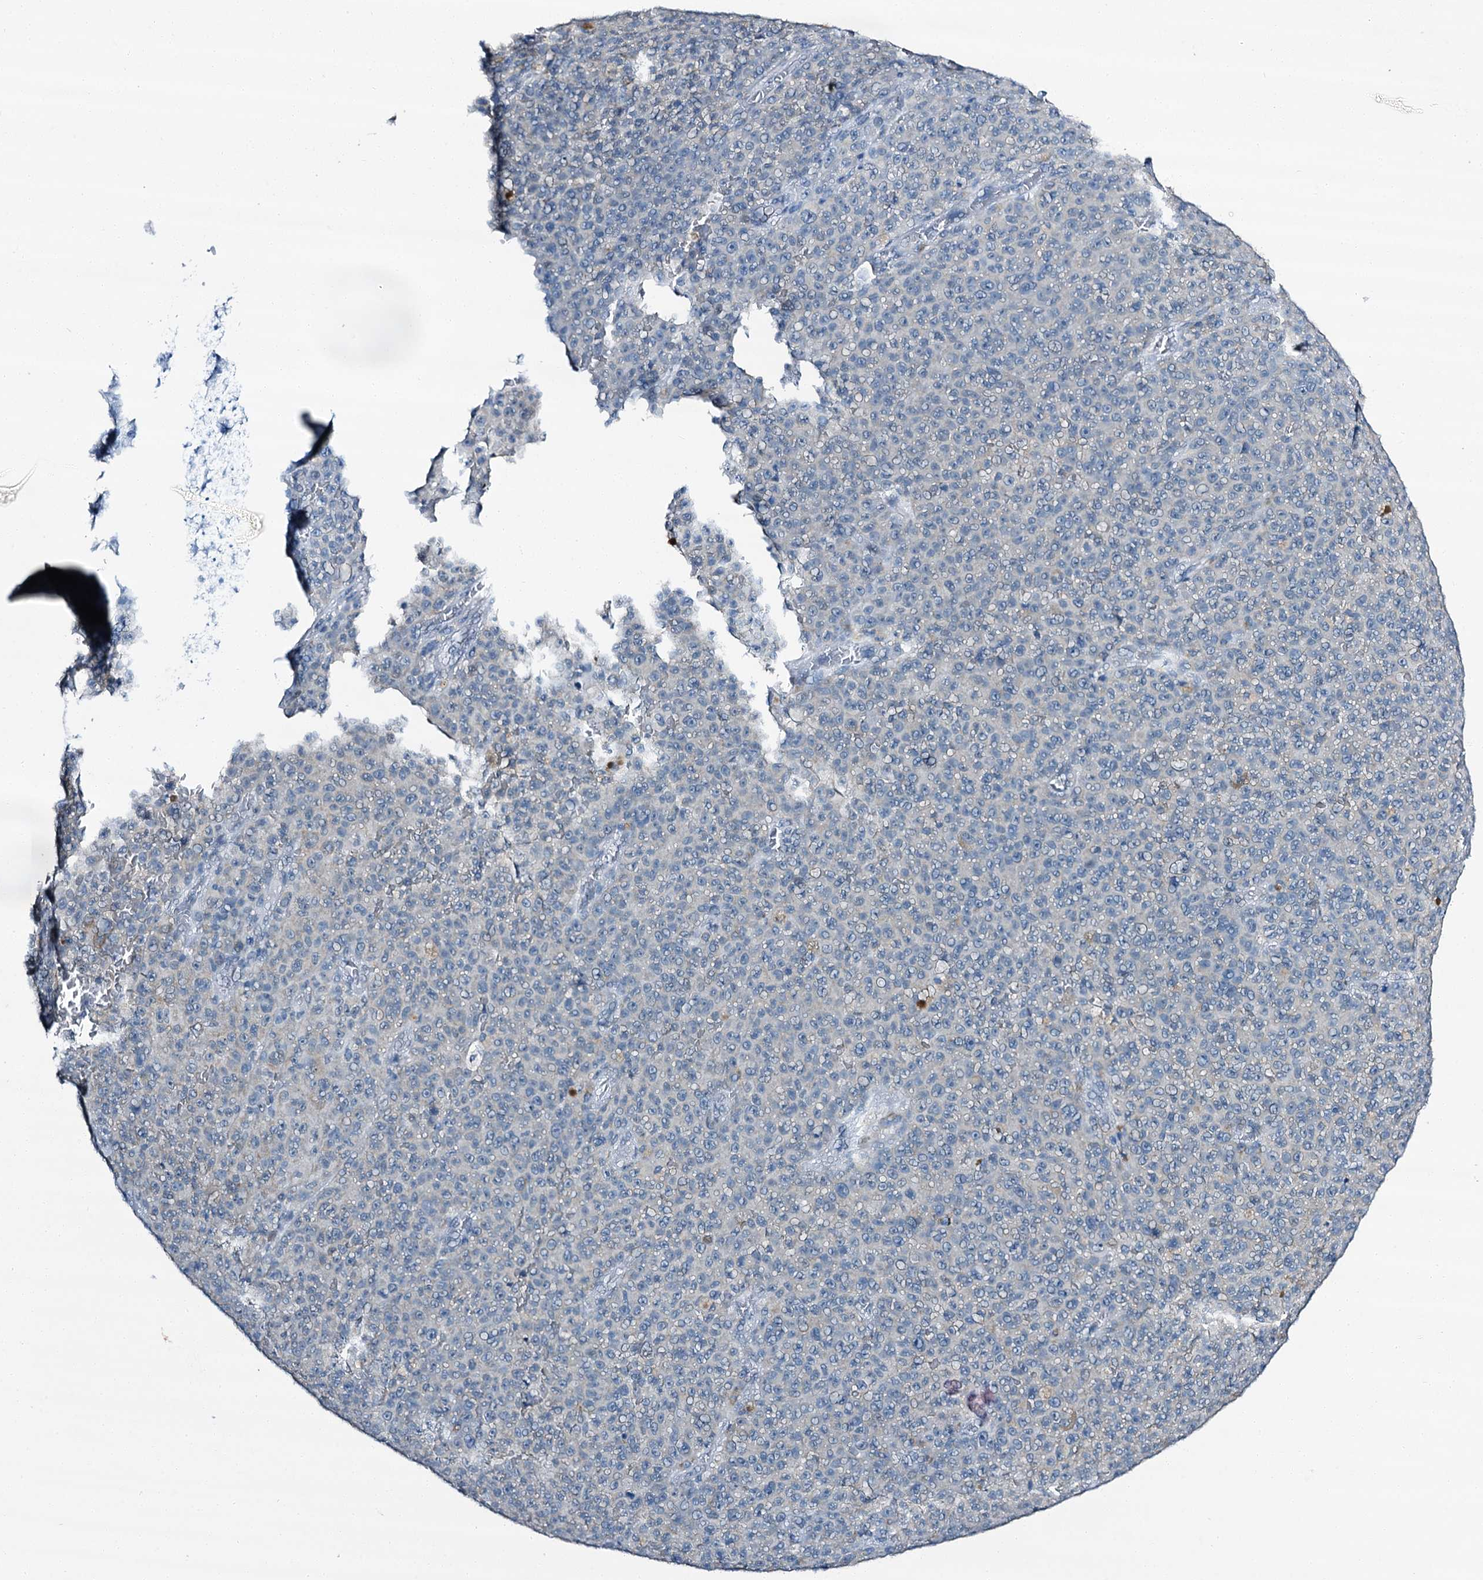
{"staining": {"intensity": "negative", "quantity": "none", "location": "none"}, "tissue": "melanoma", "cell_type": "Tumor cells", "image_type": "cancer", "snomed": [{"axis": "morphology", "description": "Malignant melanoma, NOS"}, {"axis": "topography", "description": "Skin"}], "caption": "This is an immunohistochemistry micrograph of human melanoma. There is no expression in tumor cells.", "gene": "SPATS2", "patient": {"sex": "female", "age": 82}}